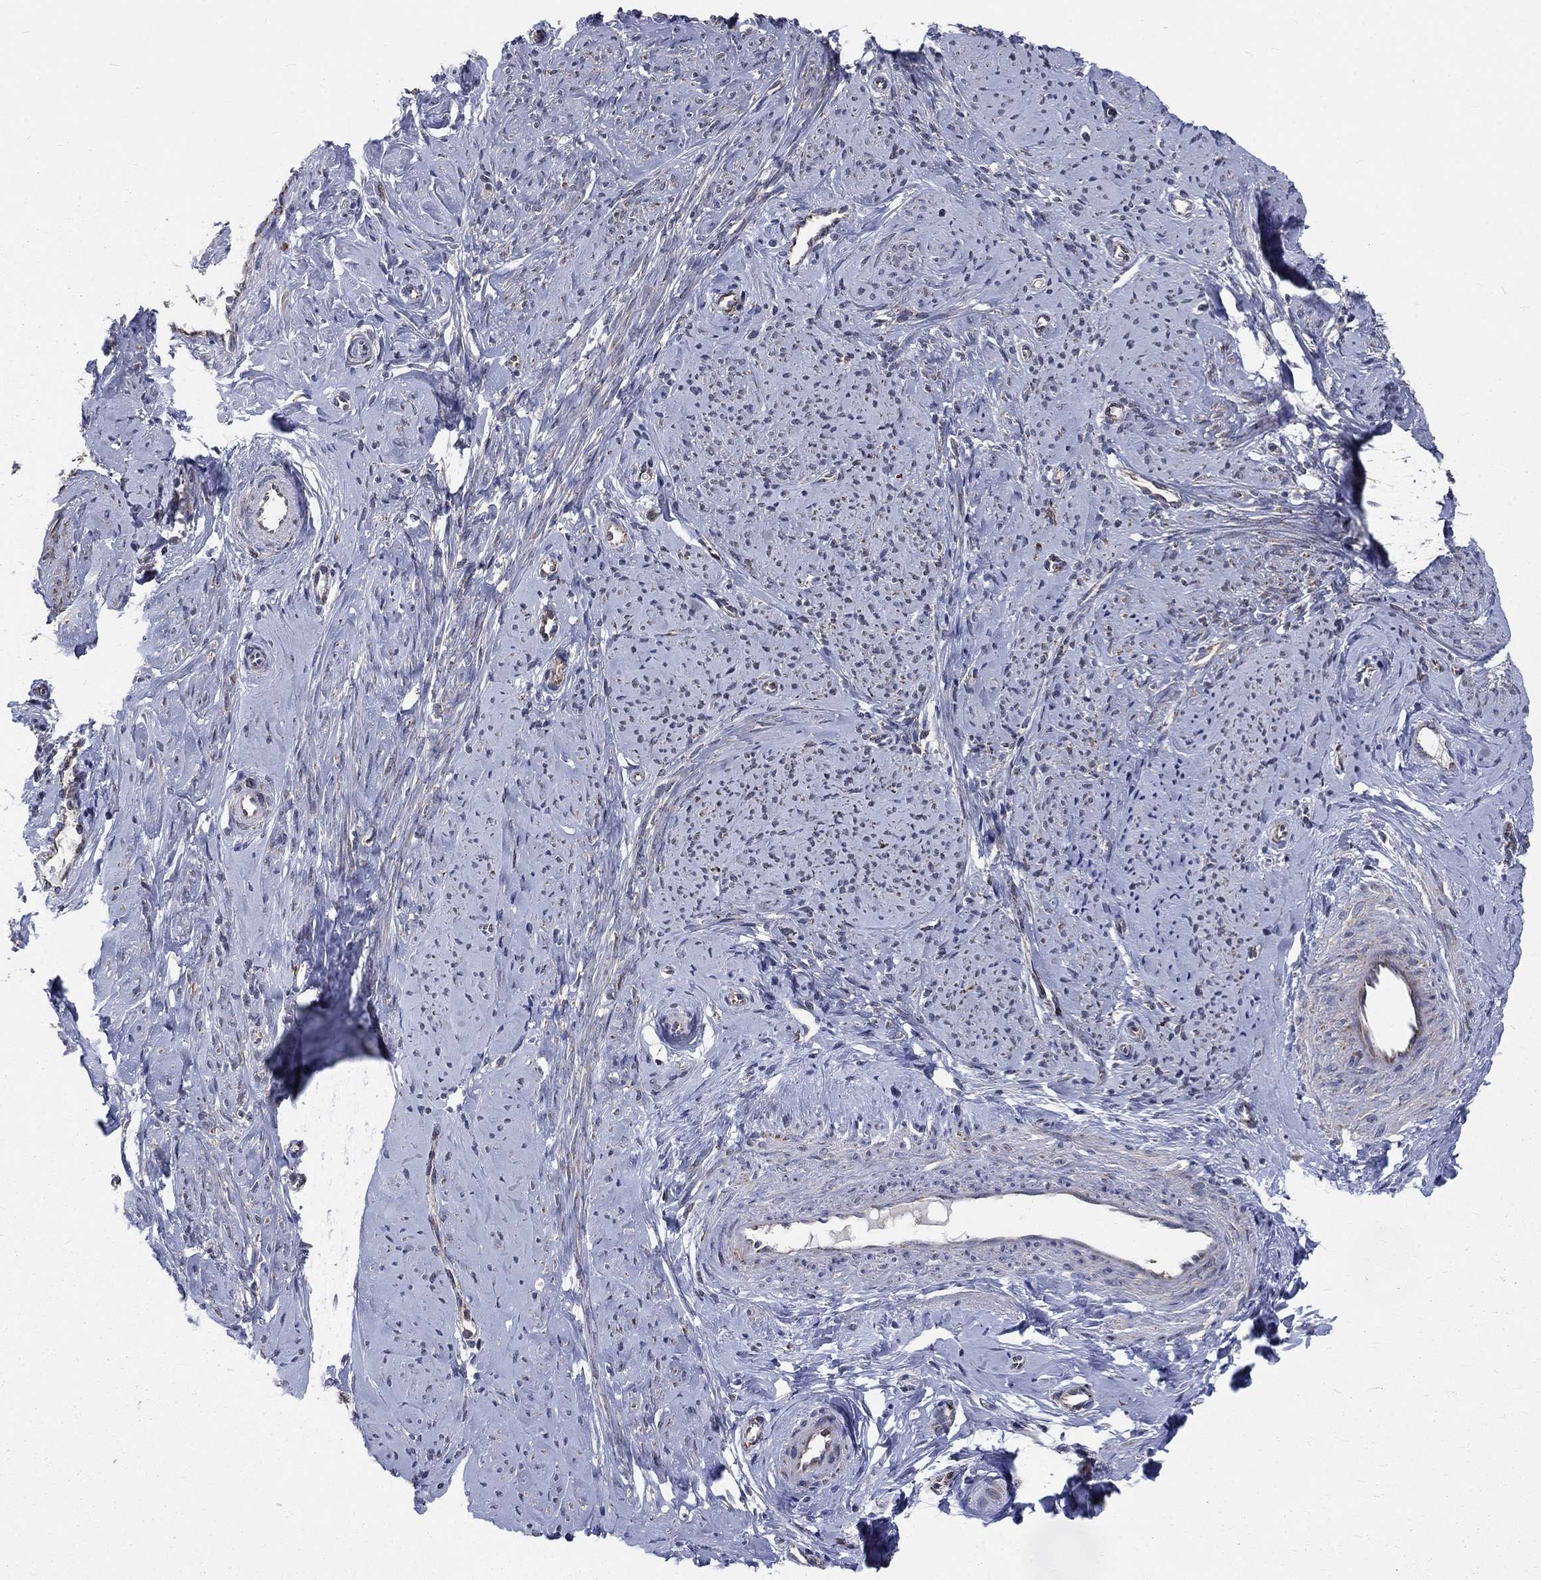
{"staining": {"intensity": "negative", "quantity": "none", "location": "none"}, "tissue": "smooth muscle", "cell_type": "Smooth muscle cells", "image_type": "normal", "snomed": [{"axis": "morphology", "description": "Normal tissue, NOS"}, {"axis": "topography", "description": "Smooth muscle"}], "caption": "This is an IHC image of normal human smooth muscle. There is no expression in smooth muscle cells.", "gene": "NME7", "patient": {"sex": "female", "age": 48}}